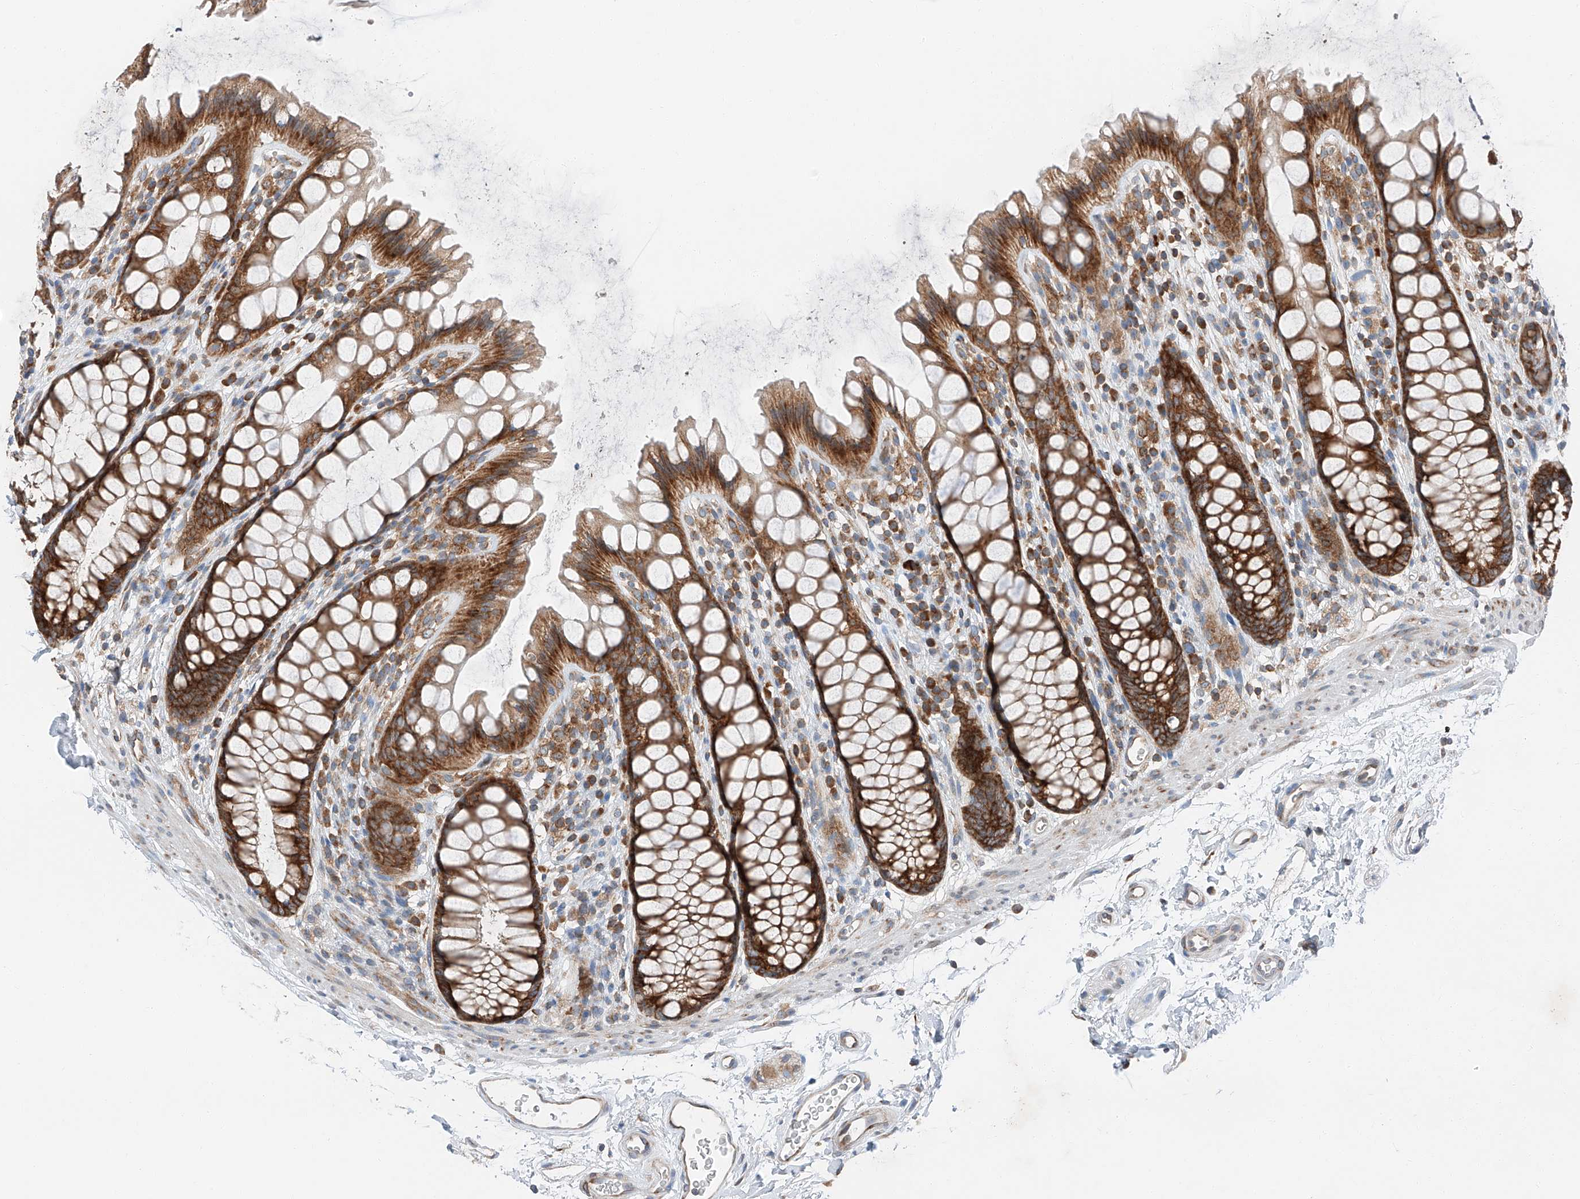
{"staining": {"intensity": "strong", "quantity": ">75%", "location": "cytoplasmic/membranous"}, "tissue": "rectum", "cell_type": "Glandular cells", "image_type": "normal", "snomed": [{"axis": "morphology", "description": "Normal tissue, NOS"}, {"axis": "topography", "description": "Rectum"}], "caption": "Protein staining exhibits strong cytoplasmic/membranous expression in approximately >75% of glandular cells in benign rectum. (DAB (3,3'-diaminobenzidine) IHC with brightfield microscopy, high magnification).", "gene": "ZC3H15", "patient": {"sex": "female", "age": 65}}